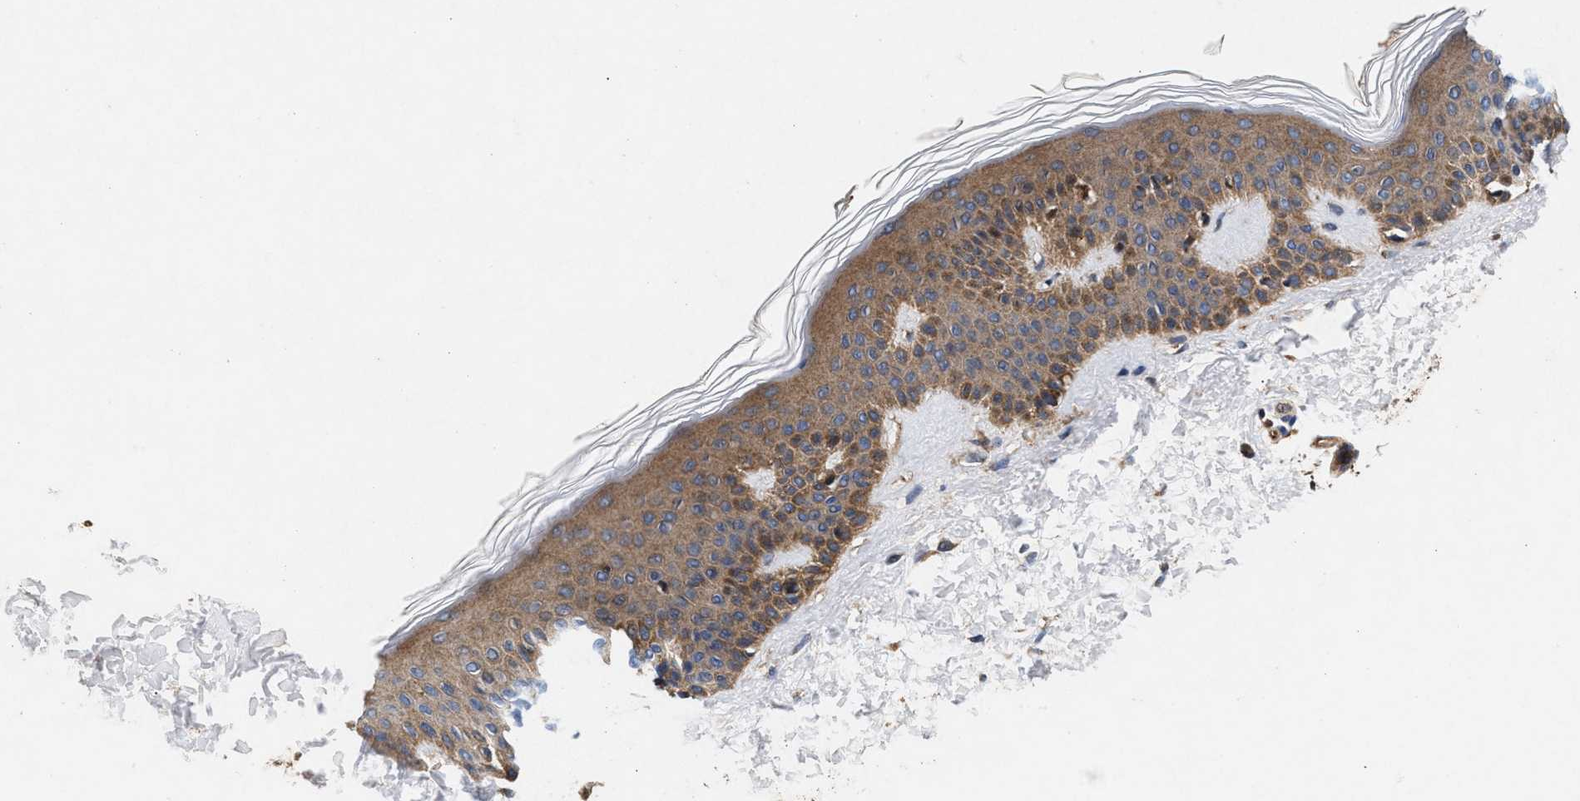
{"staining": {"intensity": "moderate", "quantity": ">75%", "location": "cytoplasmic/membranous"}, "tissue": "skin", "cell_type": "Fibroblasts", "image_type": "normal", "snomed": [{"axis": "morphology", "description": "Normal tissue, NOS"}, {"axis": "topography", "description": "Skin"}], "caption": "This image demonstrates immunohistochemistry staining of unremarkable skin, with medium moderate cytoplasmic/membranous positivity in about >75% of fibroblasts.", "gene": "NFKB2", "patient": {"sex": "male", "age": 16}}